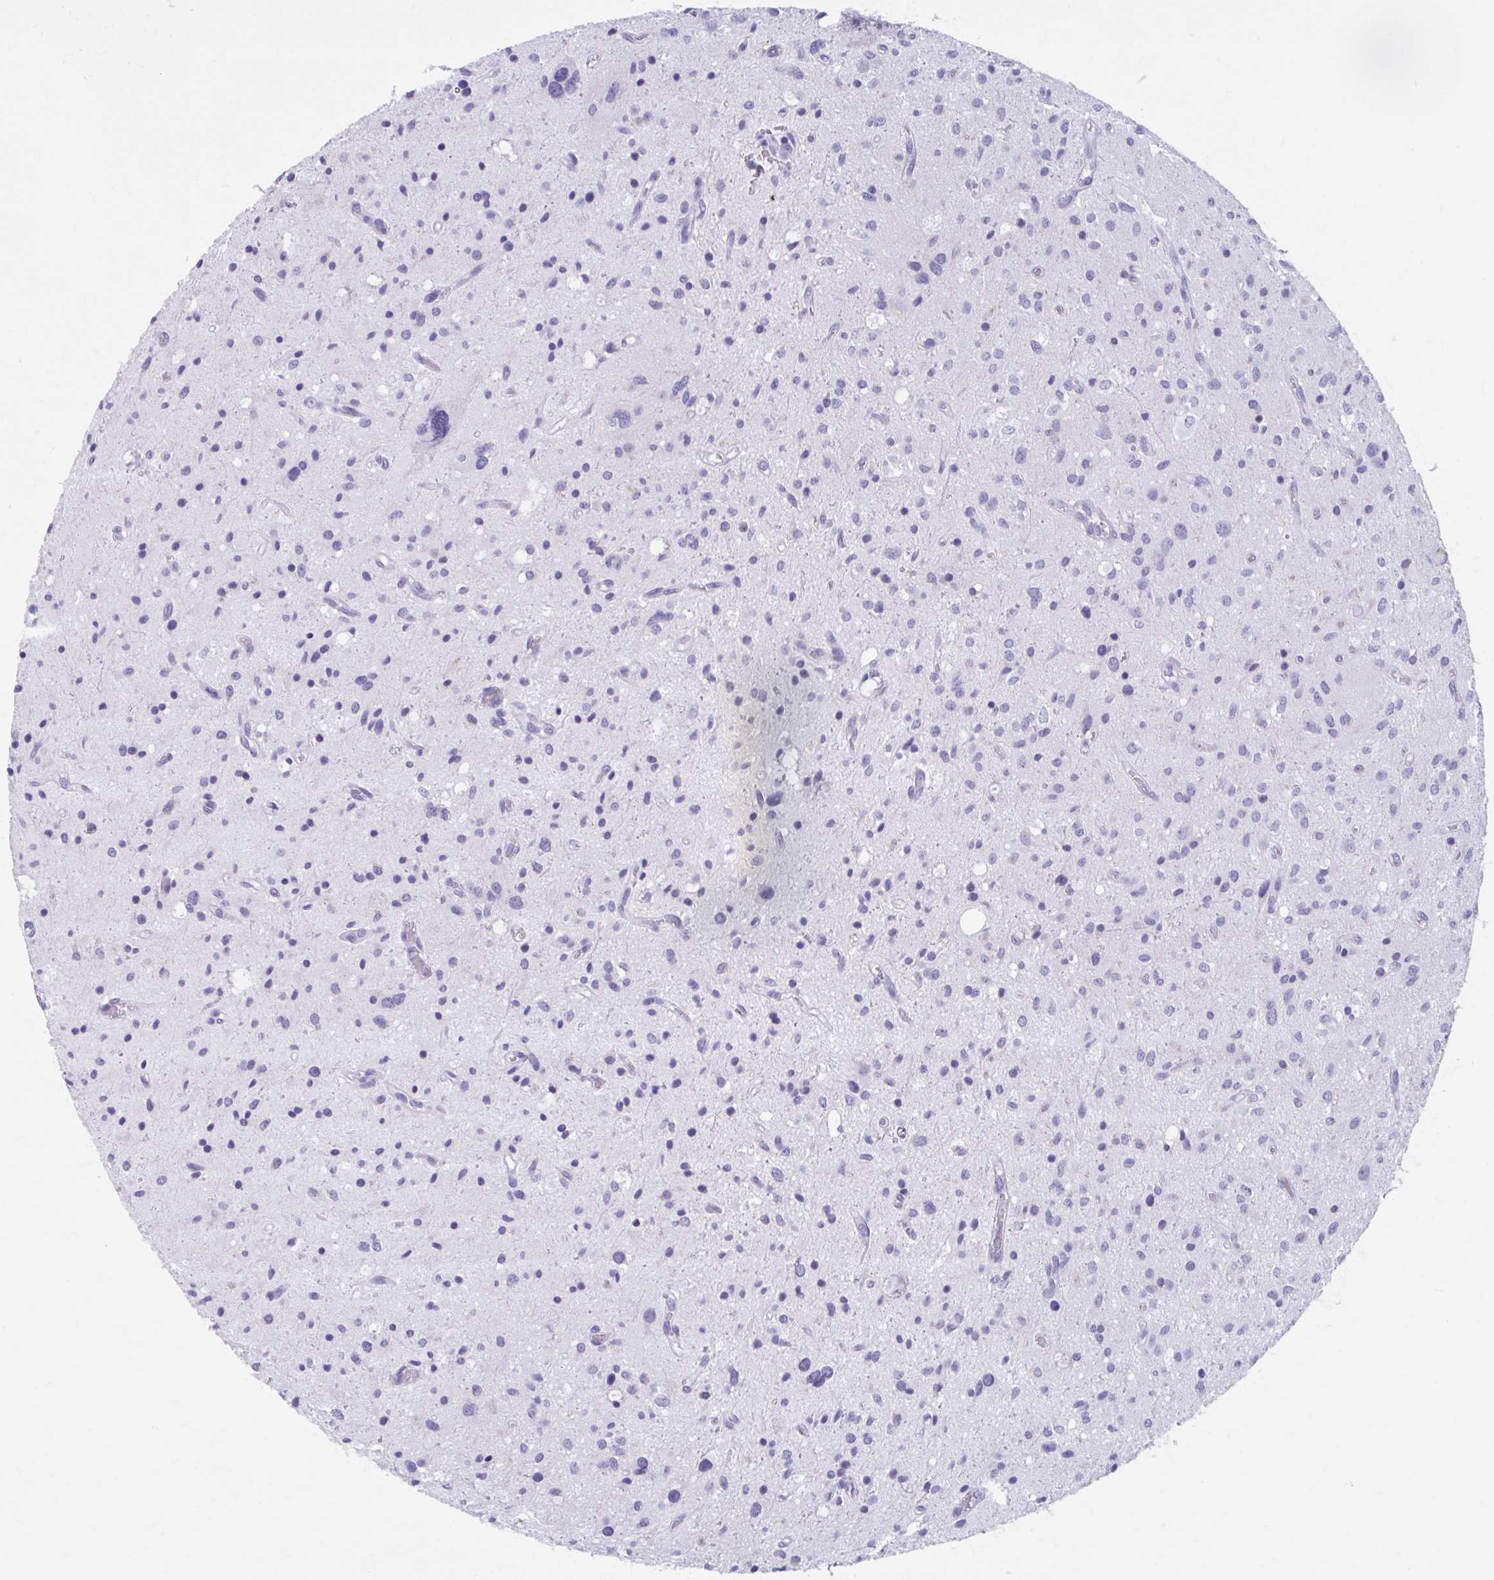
{"staining": {"intensity": "negative", "quantity": "none", "location": "none"}, "tissue": "glioma", "cell_type": "Tumor cells", "image_type": "cancer", "snomed": [{"axis": "morphology", "description": "Glioma, malignant, Low grade"}, {"axis": "topography", "description": "Brain"}], "caption": "Immunohistochemical staining of human glioma displays no significant positivity in tumor cells.", "gene": "KCNE2", "patient": {"sex": "female", "age": 58}}